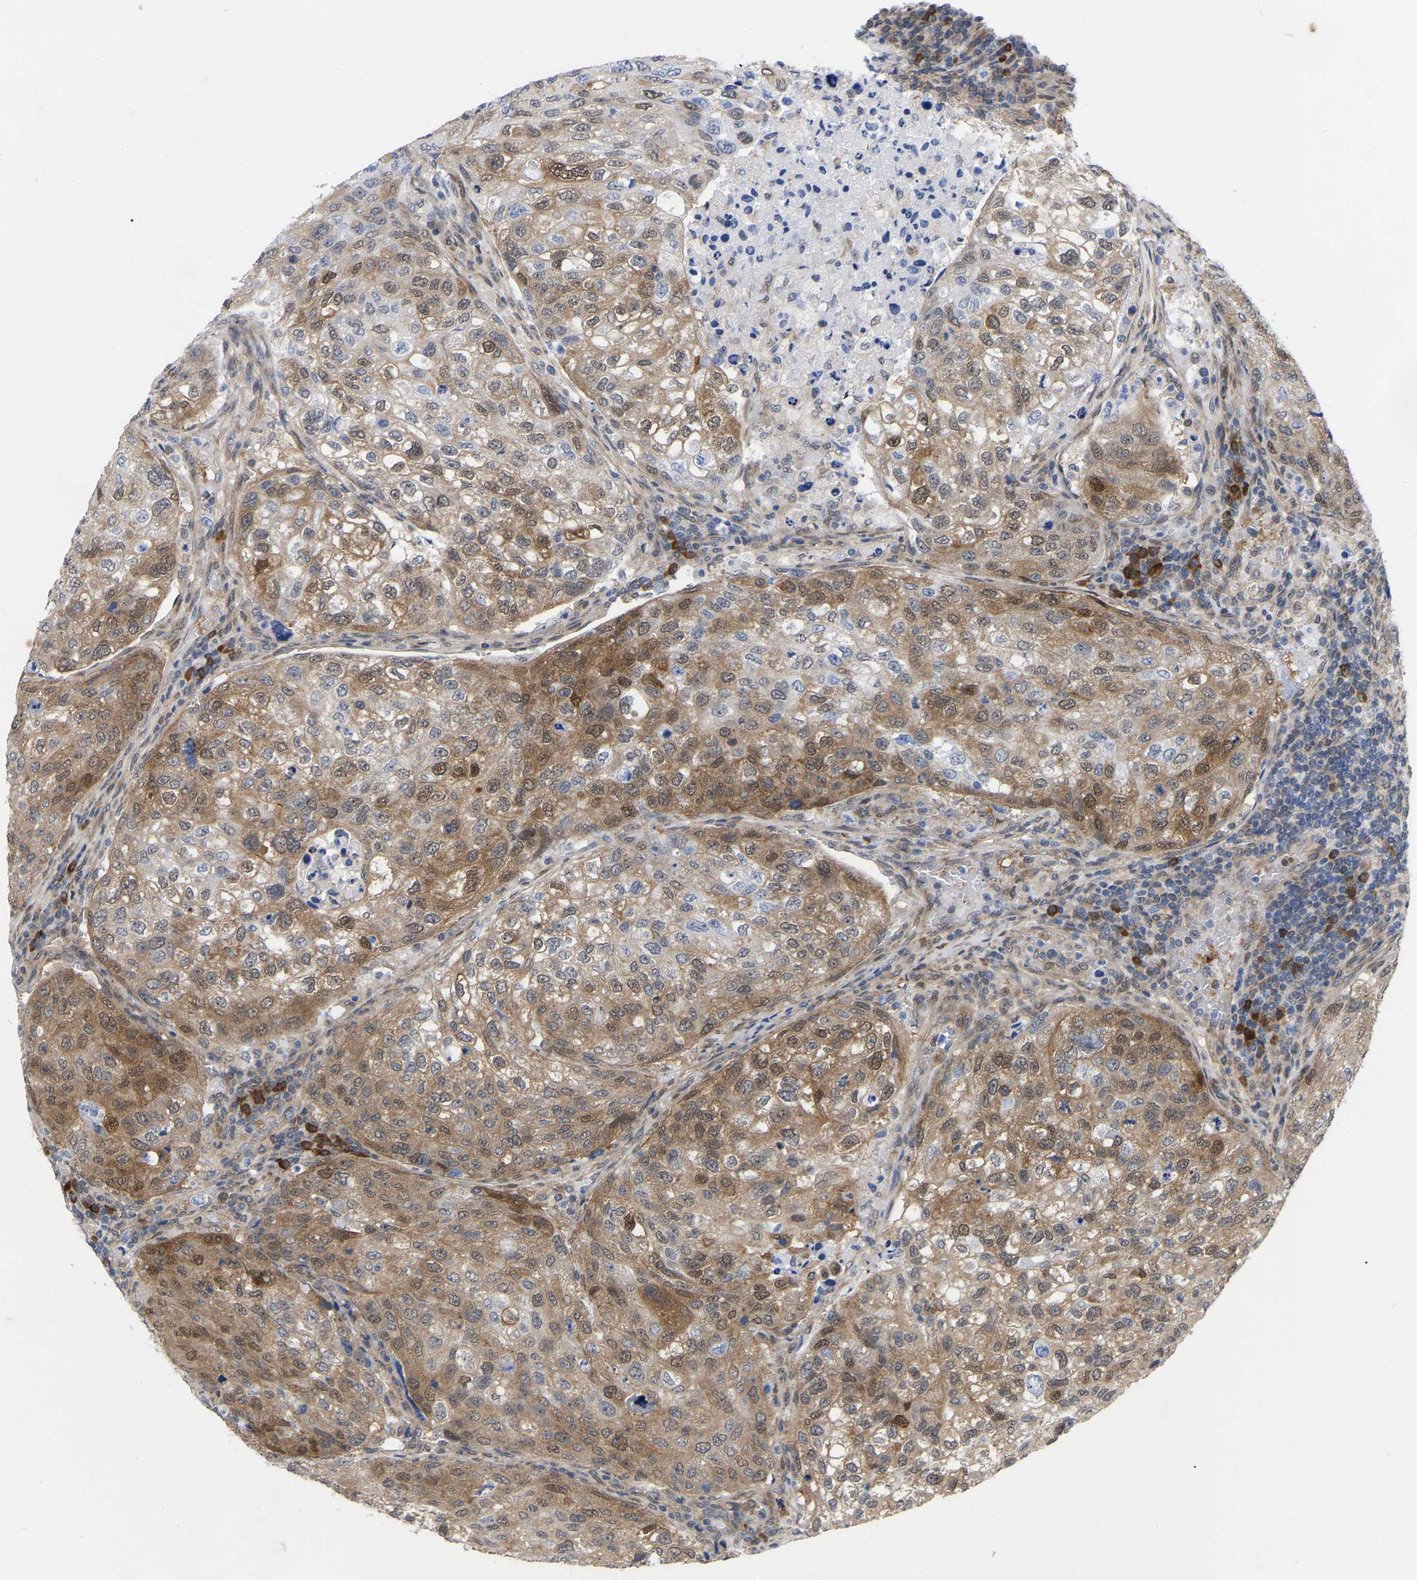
{"staining": {"intensity": "moderate", "quantity": "25%-75%", "location": "cytoplasmic/membranous,nuclear"}, "tissue": "urothelial cancer", "cell_type": "Tumor cells", "image_type": "cancer", "snomed": [{"axis": "morphology", "description": "Urothelial carcinoma, High grade"}, {"axis": "topography", "description": "Lymph node"}, {"axis": "topography", "description": "Urinary bladder"}], "caption": "Urothelial carcinoma (high-grade) tissue displays moderate cytoplasmic/membranous and nuclear expression in about 25%-75% of tumor cells, visualized by immunohistochemistry.", "gene": "UBE4B", "patient": {"sex": "male", "age": 51}}